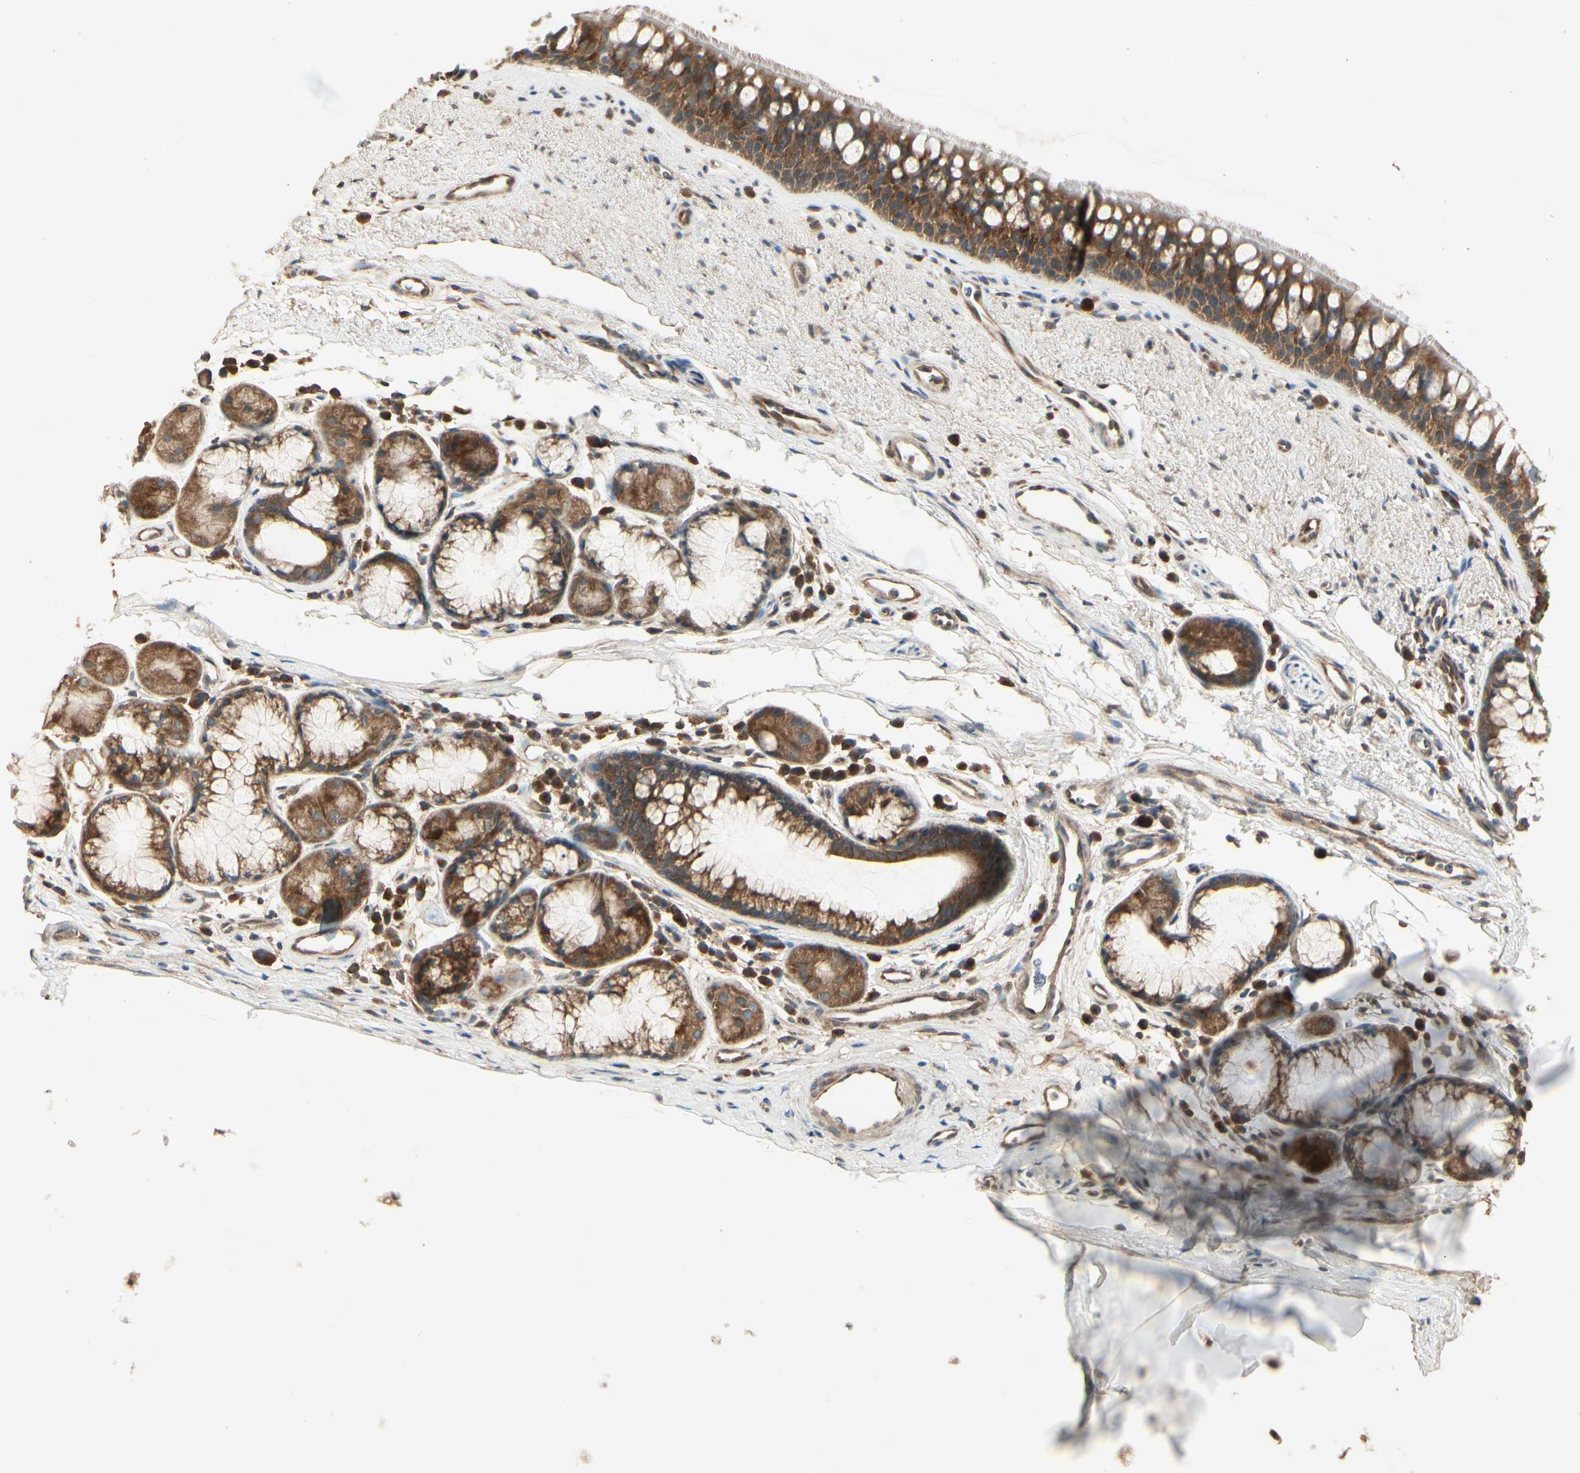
{"staining": {"intensity": "strong", "quantity": ">75%", "location": "cytoplasmic/membranous"}, "tissue": "bronchus", "cell_type": "Respiratory epithelial cells", "image_type": "normal", "snomed": [{"axis": "morphology", "description": "Normal tissue, NOS"}, {"axis": "topography", "description": "Bronchus"}], "caption": "Immunohistochemistry (IHC) micrograph of benign bronchus stained for a protein (brown), which reveals high levels of strong cytoplasmic/membranous positivity in about >75% of respiratory epithelial cells.", "gene": "CCT7", "patient": {"sex": "female", "age": 54}}